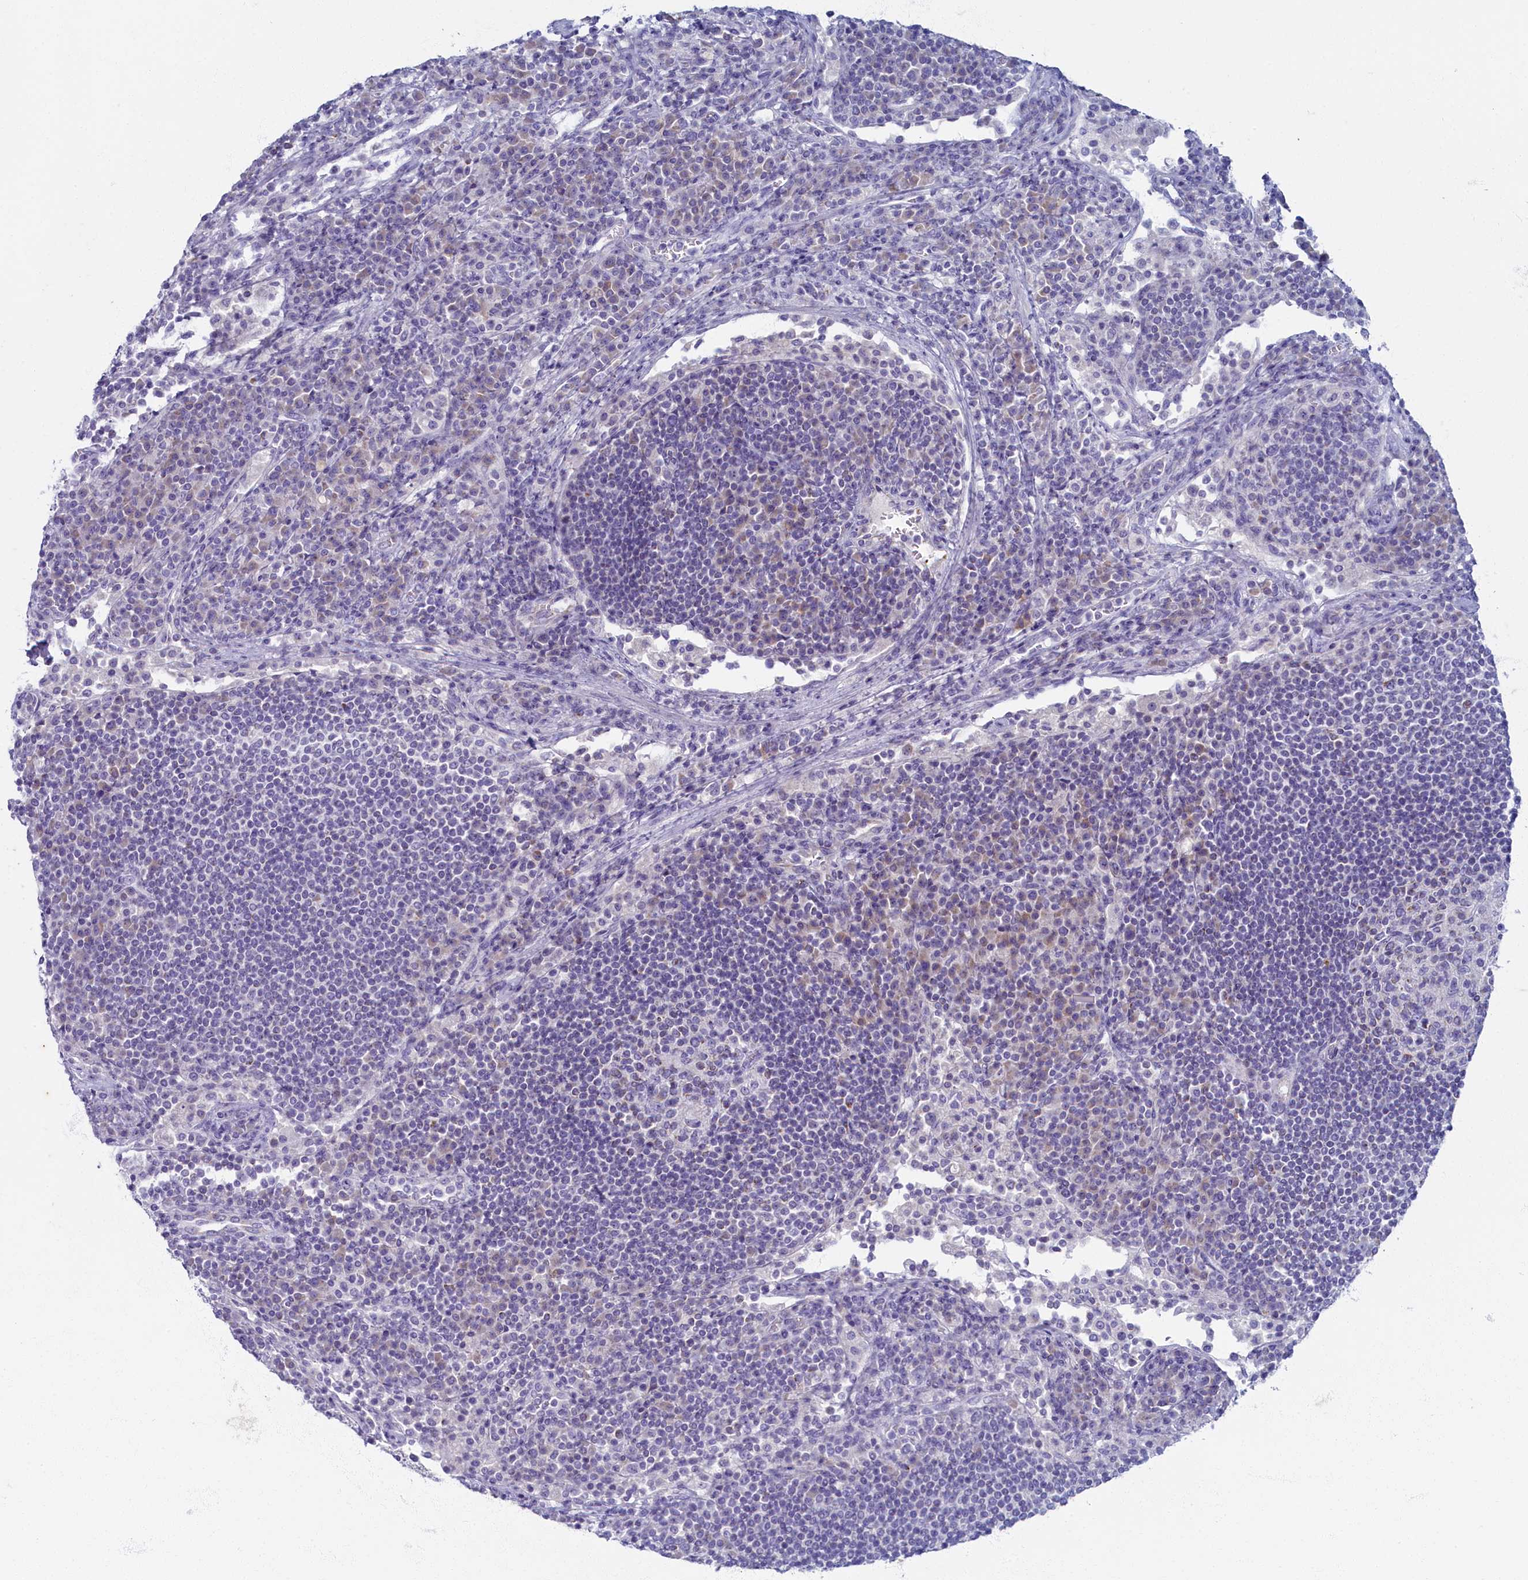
{"staining": {"intensity": "negative", "quantity": "none", "location": "none"}, "tissue": "lymph node", "cell_type": "Germinal center cells", "image_type": "normal", "snomed": [{"axis": "morphology", "description": "Normal tissue, NOS"}, {"axis": "topography", "description": "Lymph node"}], "caption": "Protein analysis of benign lymph node displays no significant staining in germinal center cells.", "gene": "OCIAD2", "patient": {"sex": "female", "age": 53}}